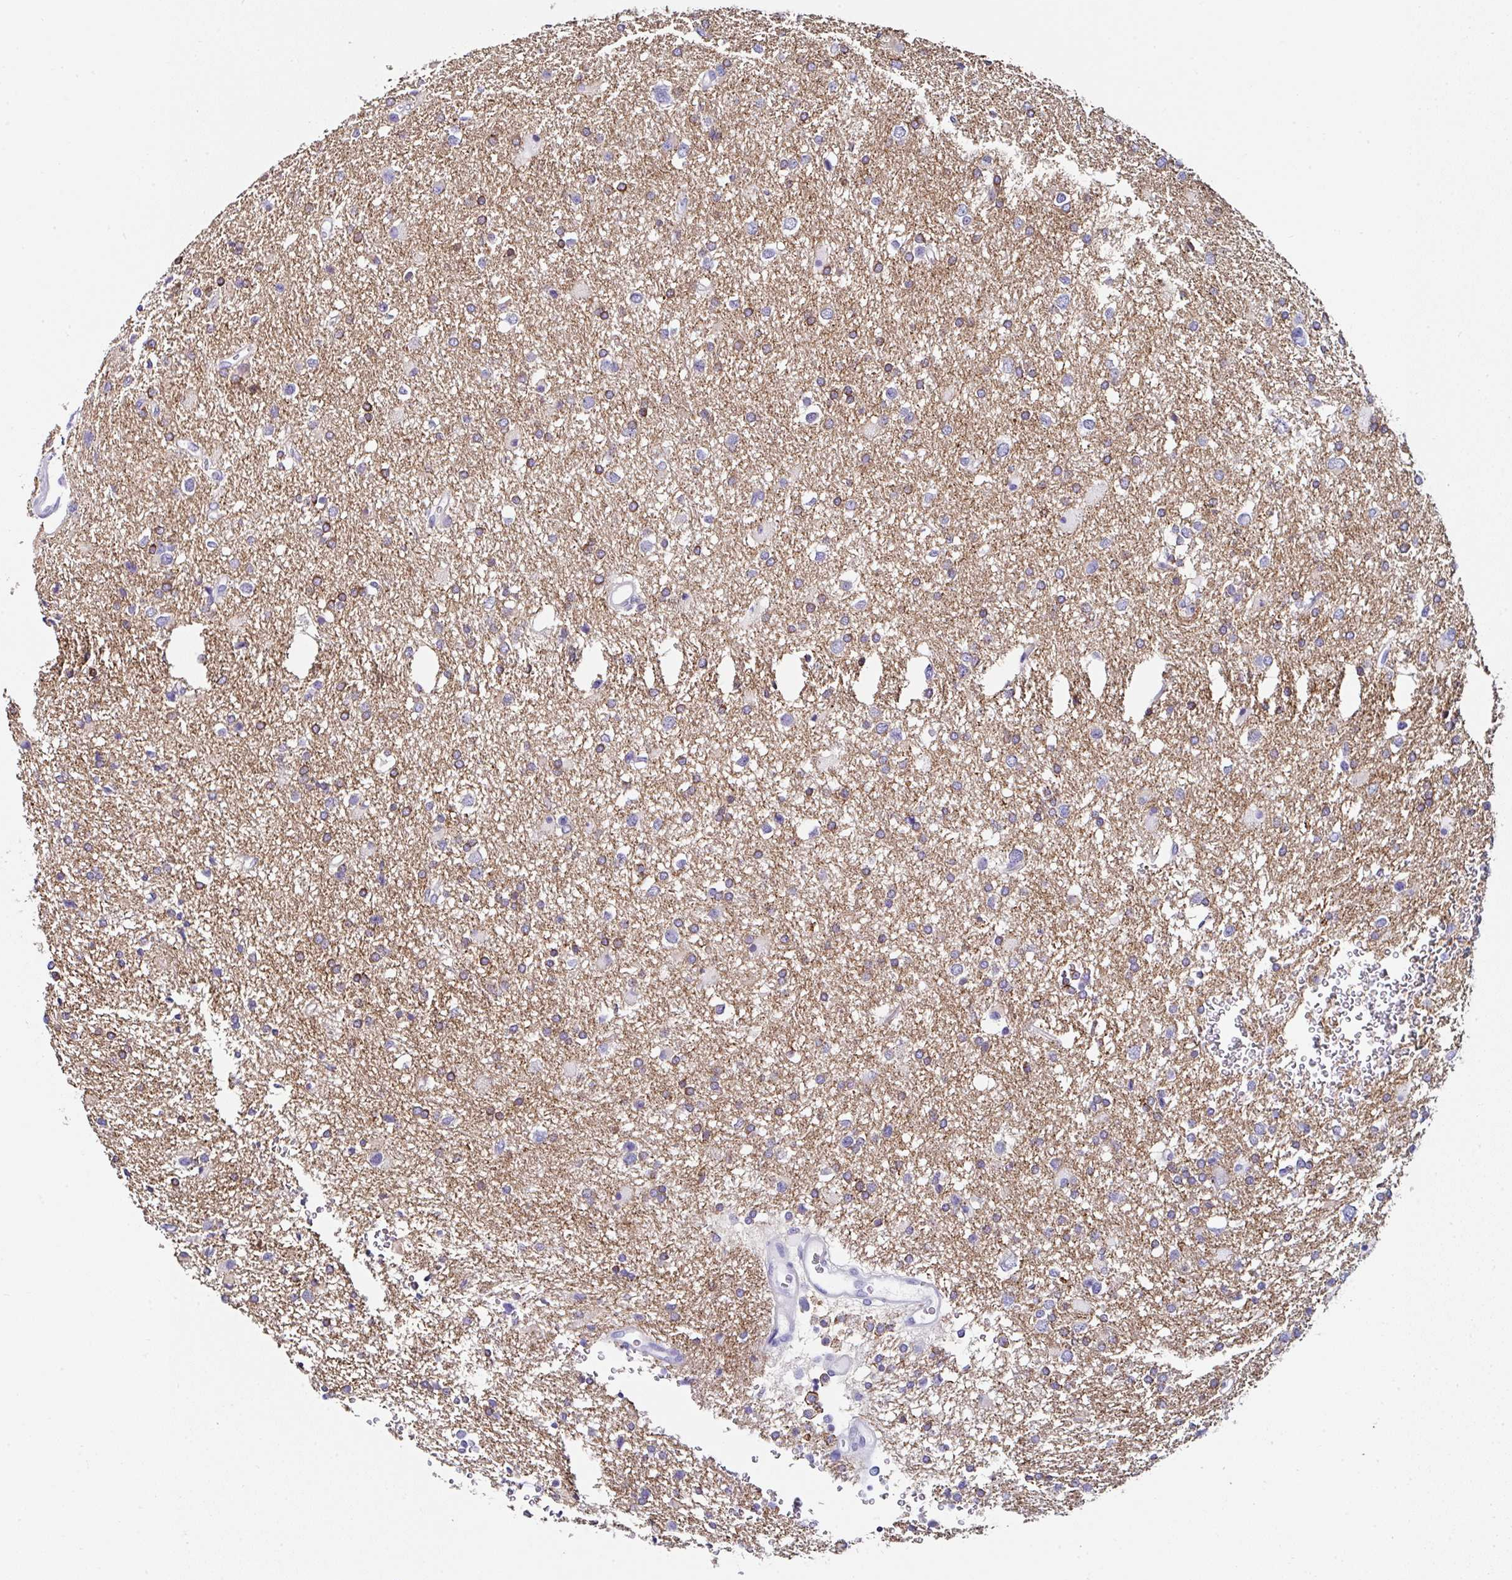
{"staining": {"intensity": "negative", "quantity": "none", "location": "none"}, "tissue": "glioma", "cell_type": "Tumor cells", "image_type": "cancer", "snomed": [{"axis": "morphology", "description": "Glioma, malignant, Low grade"}, {"axis": "topography", "description": "Brain"}], "caption": "Tumor cells show no significant protein staining in low-grade glioma (malignant). Brightfield microscopy of immunohistochemistry (IHC) stained with DAB (3,3'-diaminobenzidine) (brown) and hematoxylin (blue), captured at high magnification.", "gene": "UGT3A1", "patient": {"sex": "female", "age": 32}}